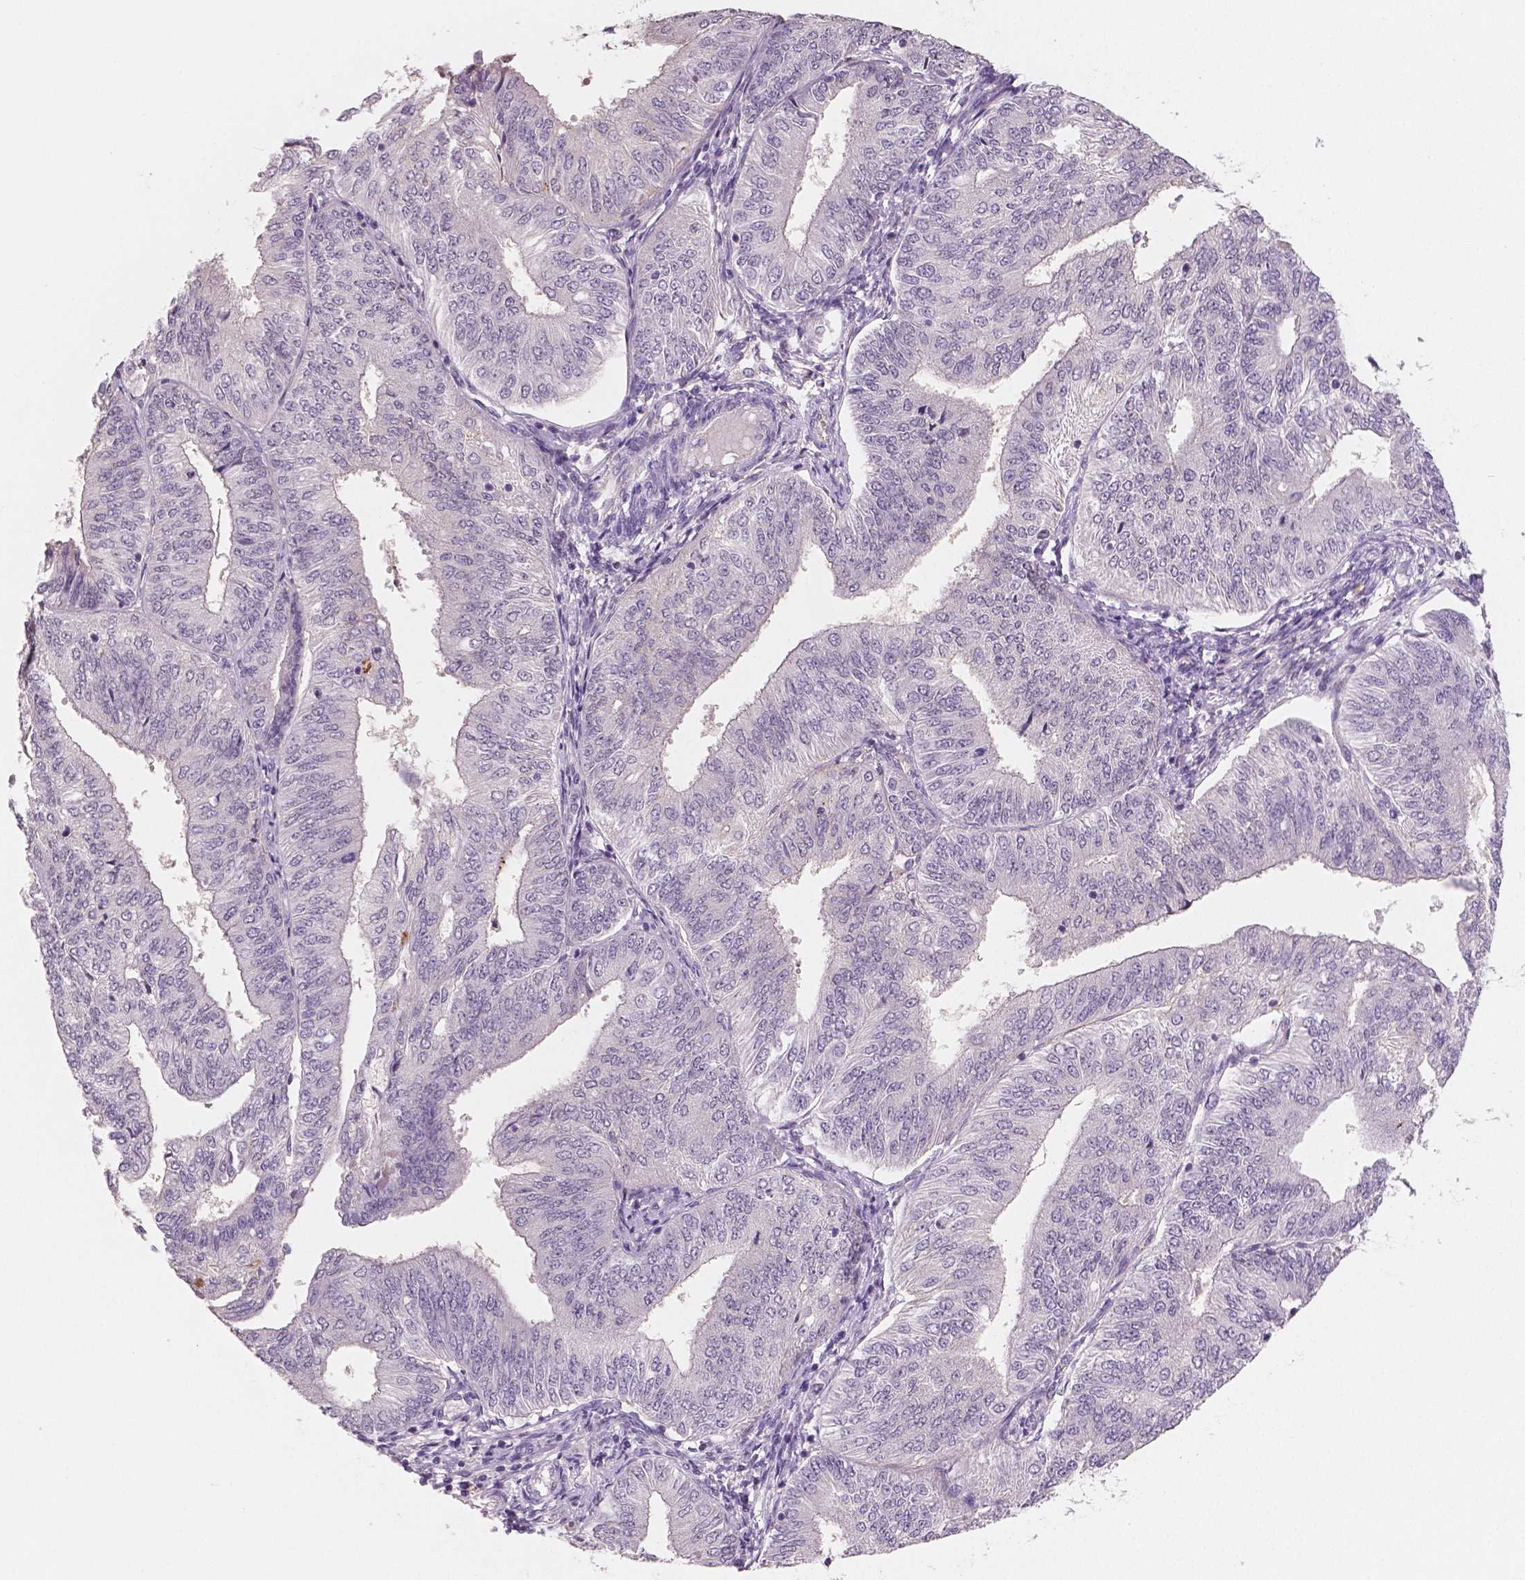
{"staining": {"intensity": "negative", "quantity": "none", "location": "none"}, "tissue": "endometrial cancer", "cell_type": "Tumor cells", "image_type": "cancer", "snomed": [{"axis": "morphology", "description": "Adenocarcinoma, NOS"}, {"axis": "topography", "description": "Endometrium"}], "caption": "Endometrial cancer was stained to show a protein in brown. There is no significant expression in tumor cells.", "gene": "APOA4", "patient": {"sex": "female", "age": 58}}